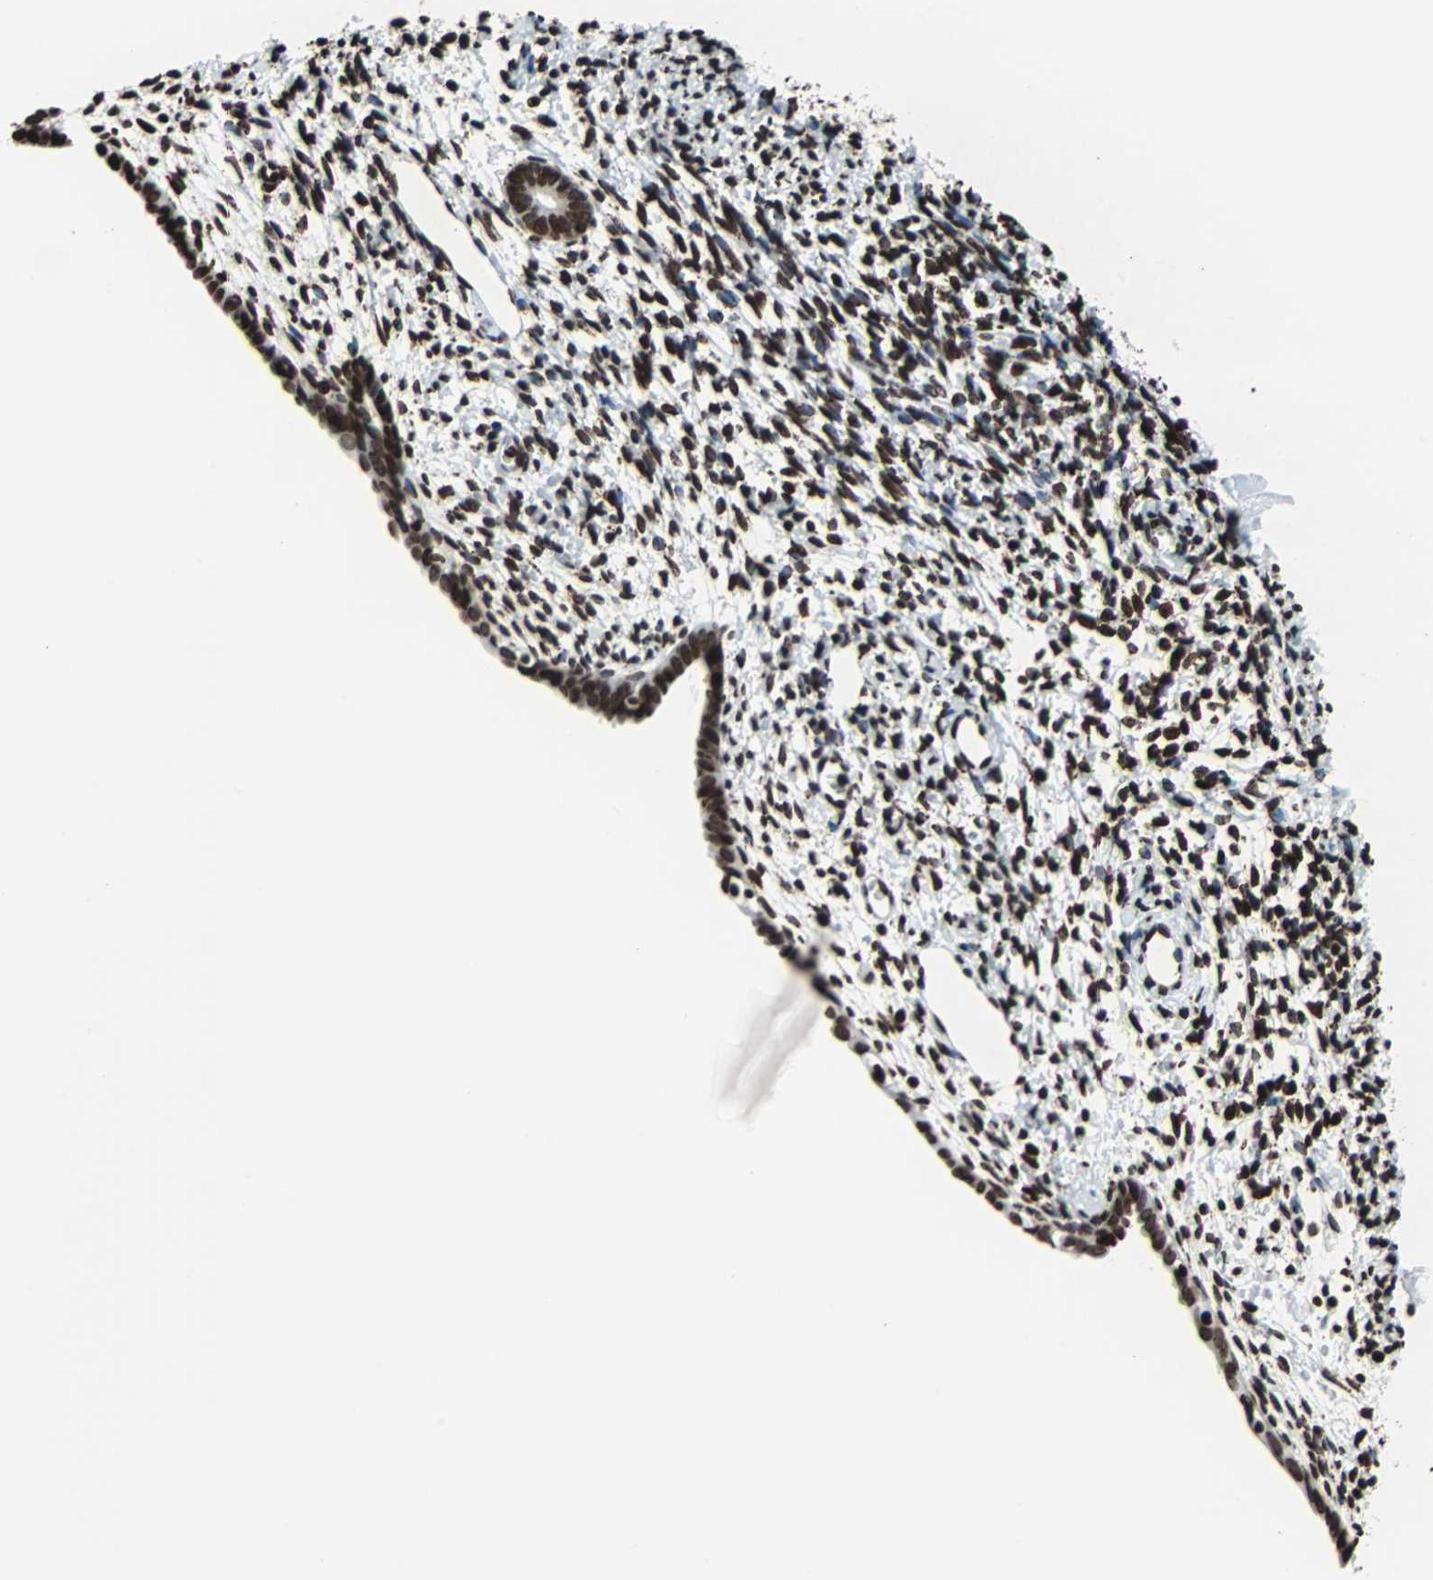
{"staining": {"intensity": "strong", "quantity": ">75%", "location": "nuclear"}, "tissue": "endometrium", "cell_type": "Cells in endometrial stroma", "image_type": "normal", "snomed": [{"axis": "morphology", "description": "Normal tissue, NOS"}, {"axis": "topography", "description": "Endometrium"}], "caption": "This photomicrograph displays benign endometrium stained with immunohistochemistry to label a protein in brown. The nuclear of cells in endometrial stroma show strong positivity for the protein. Nuclei are counter-stained blue.", "gene": "H2BC18", "patient": {"sex": "female", "age": 71}}